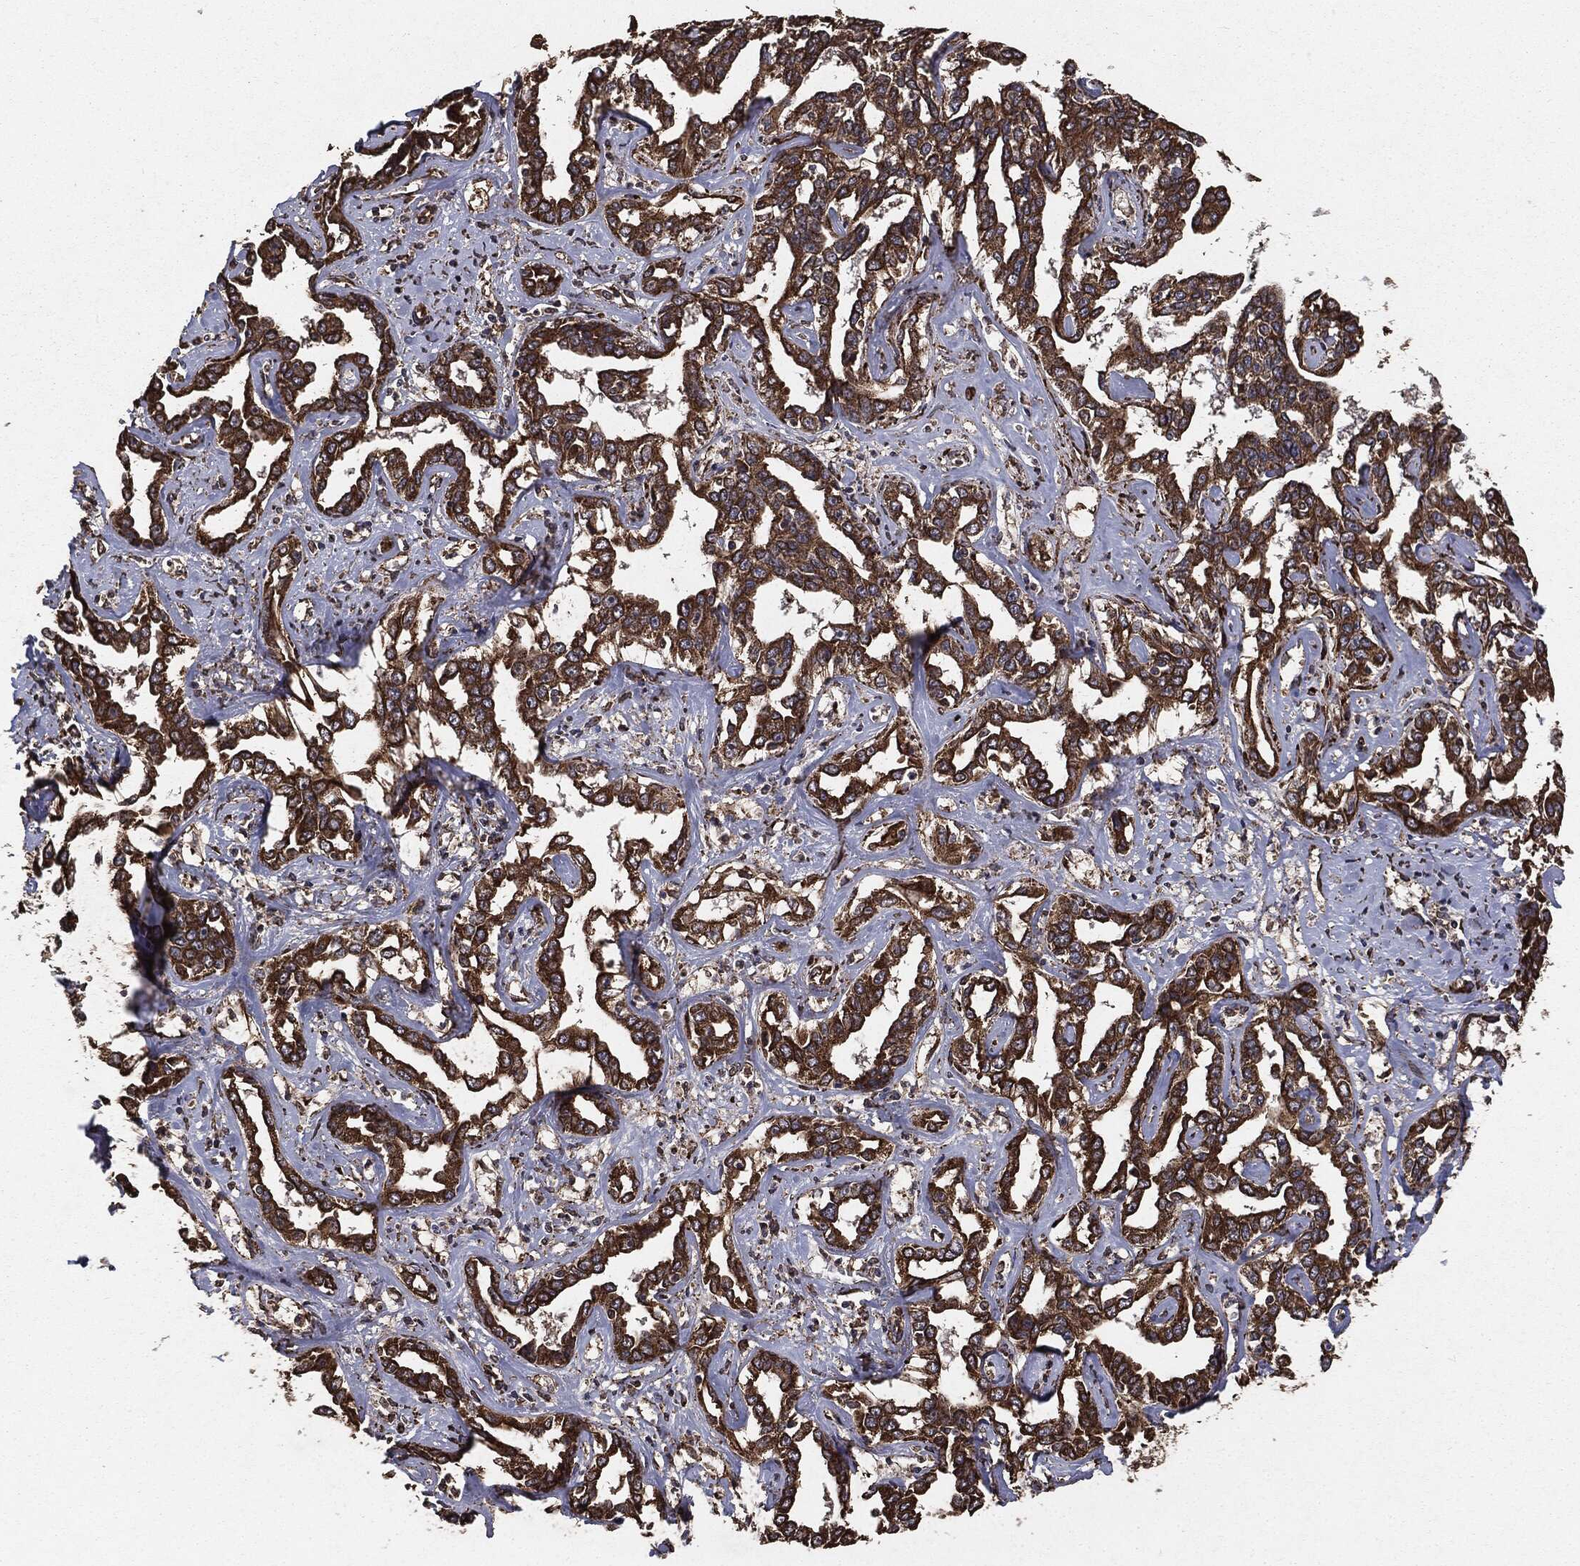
{"staining": {"intensity": "strong", "quantity": ">75%", "location": "cytoplasmic/membranous"}, "tissue": "liver cancer", "cell_type": "Tumor cells", "image_type": "cancer", "snomed": [{"axis": "morphology", "description": "Cholangiocarcinoma"}, {"axis": "topography", "description": "Liver"}], "caption": "There is high levels of strong cytoplasmic/membranous positivity in tumor cells of cholangiocarcinoma (liver), as demonstrated by immunohistochemical staining (brown color).", "gene": "MTOR", "patient": {"sex": "male", "age": 59}}